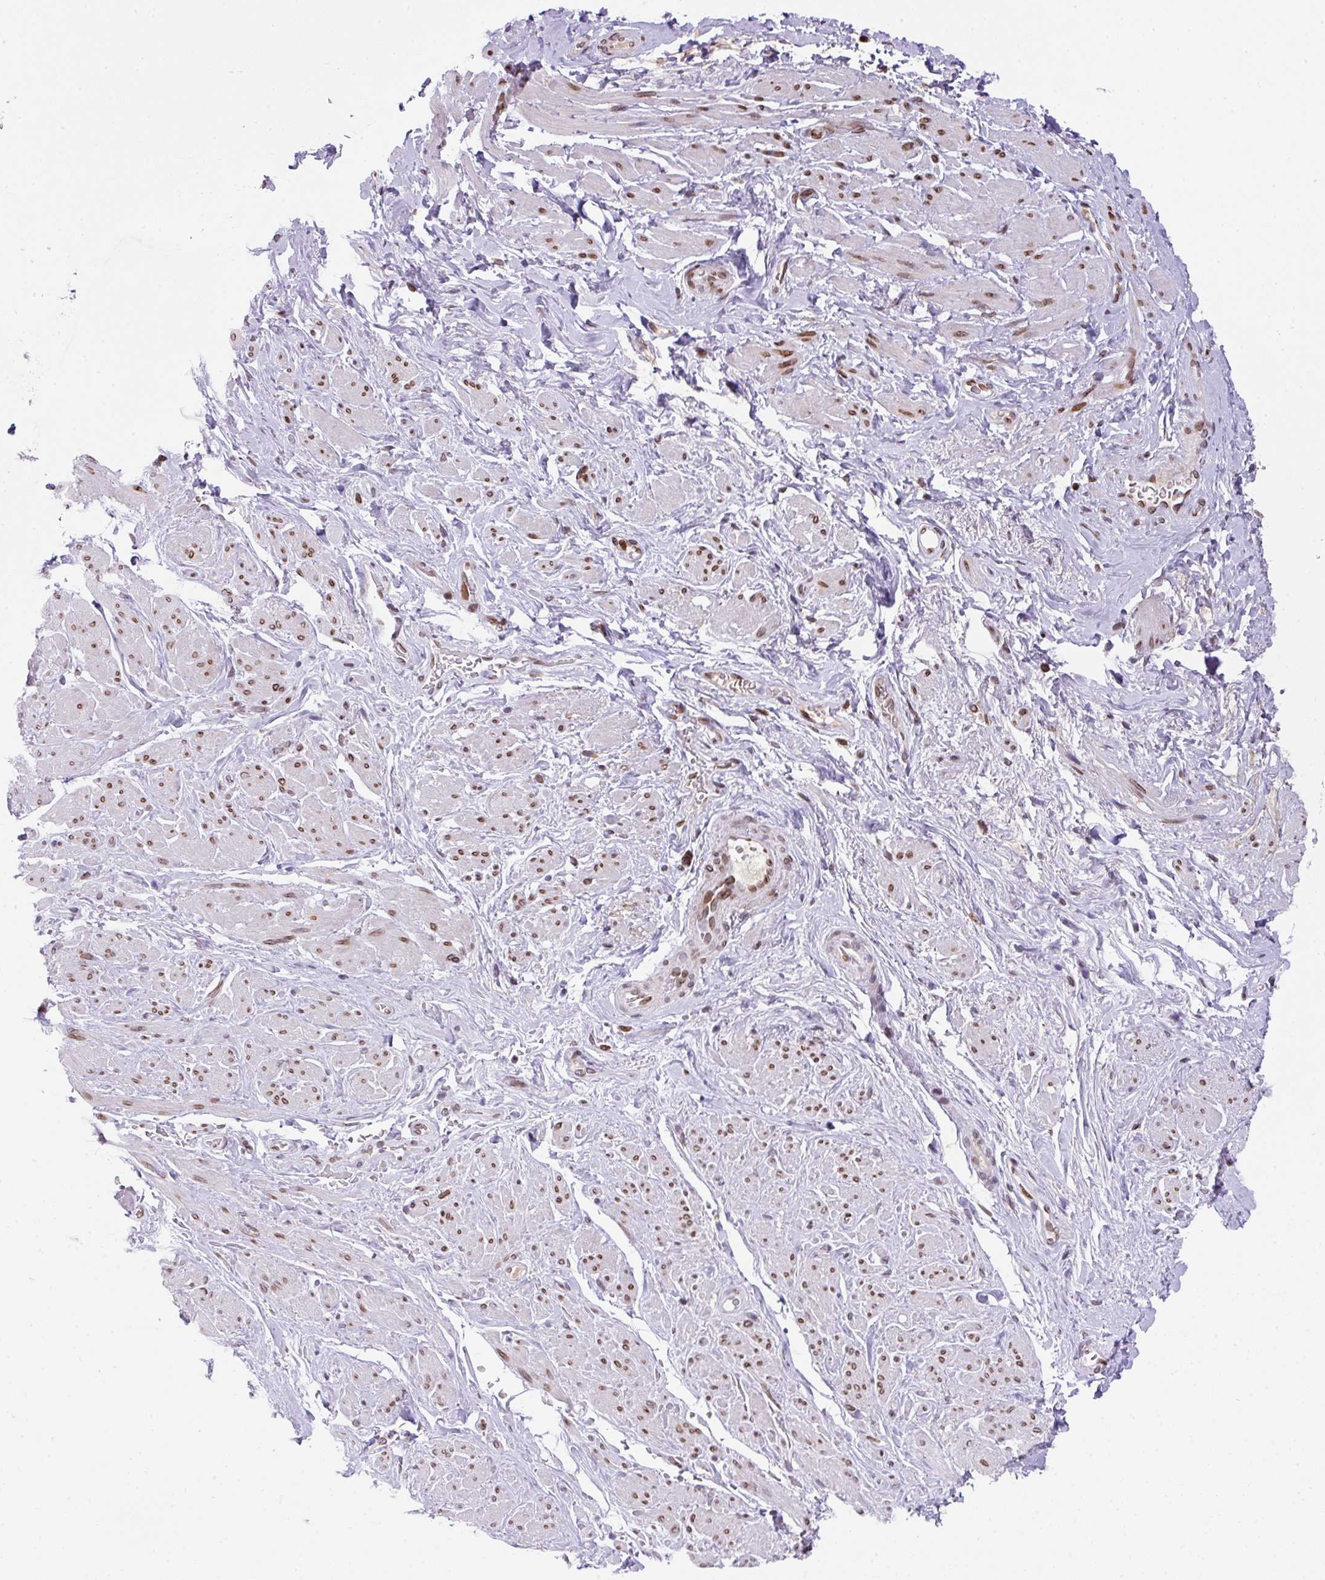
{"staining": {"intensity": "moderate", "quantity": "25%-75%", "location": "cytoplasmic/membranous,nuclear"}, "tissue": "smooth muscle", "cell_type": "Smooth muscle cells", "image_type": "normal", "snomed": [{"axis": "morphology", "description": "Normal tissue, NOS"}, {"axis": "topography", "description": "Smooth muscle"}, {"axis": "topography", "description": "Peripheral nerve tissue"}], "caption": "Immunohistochemistry of normal human smooth muscle displays medium levels of moderate cytoplasmic/membranous,nuclear positivity in approximately 25%-75% of smooth muscle cells.", "gene": "PLK1", "patient": {"sex": "male", "age": 69}}